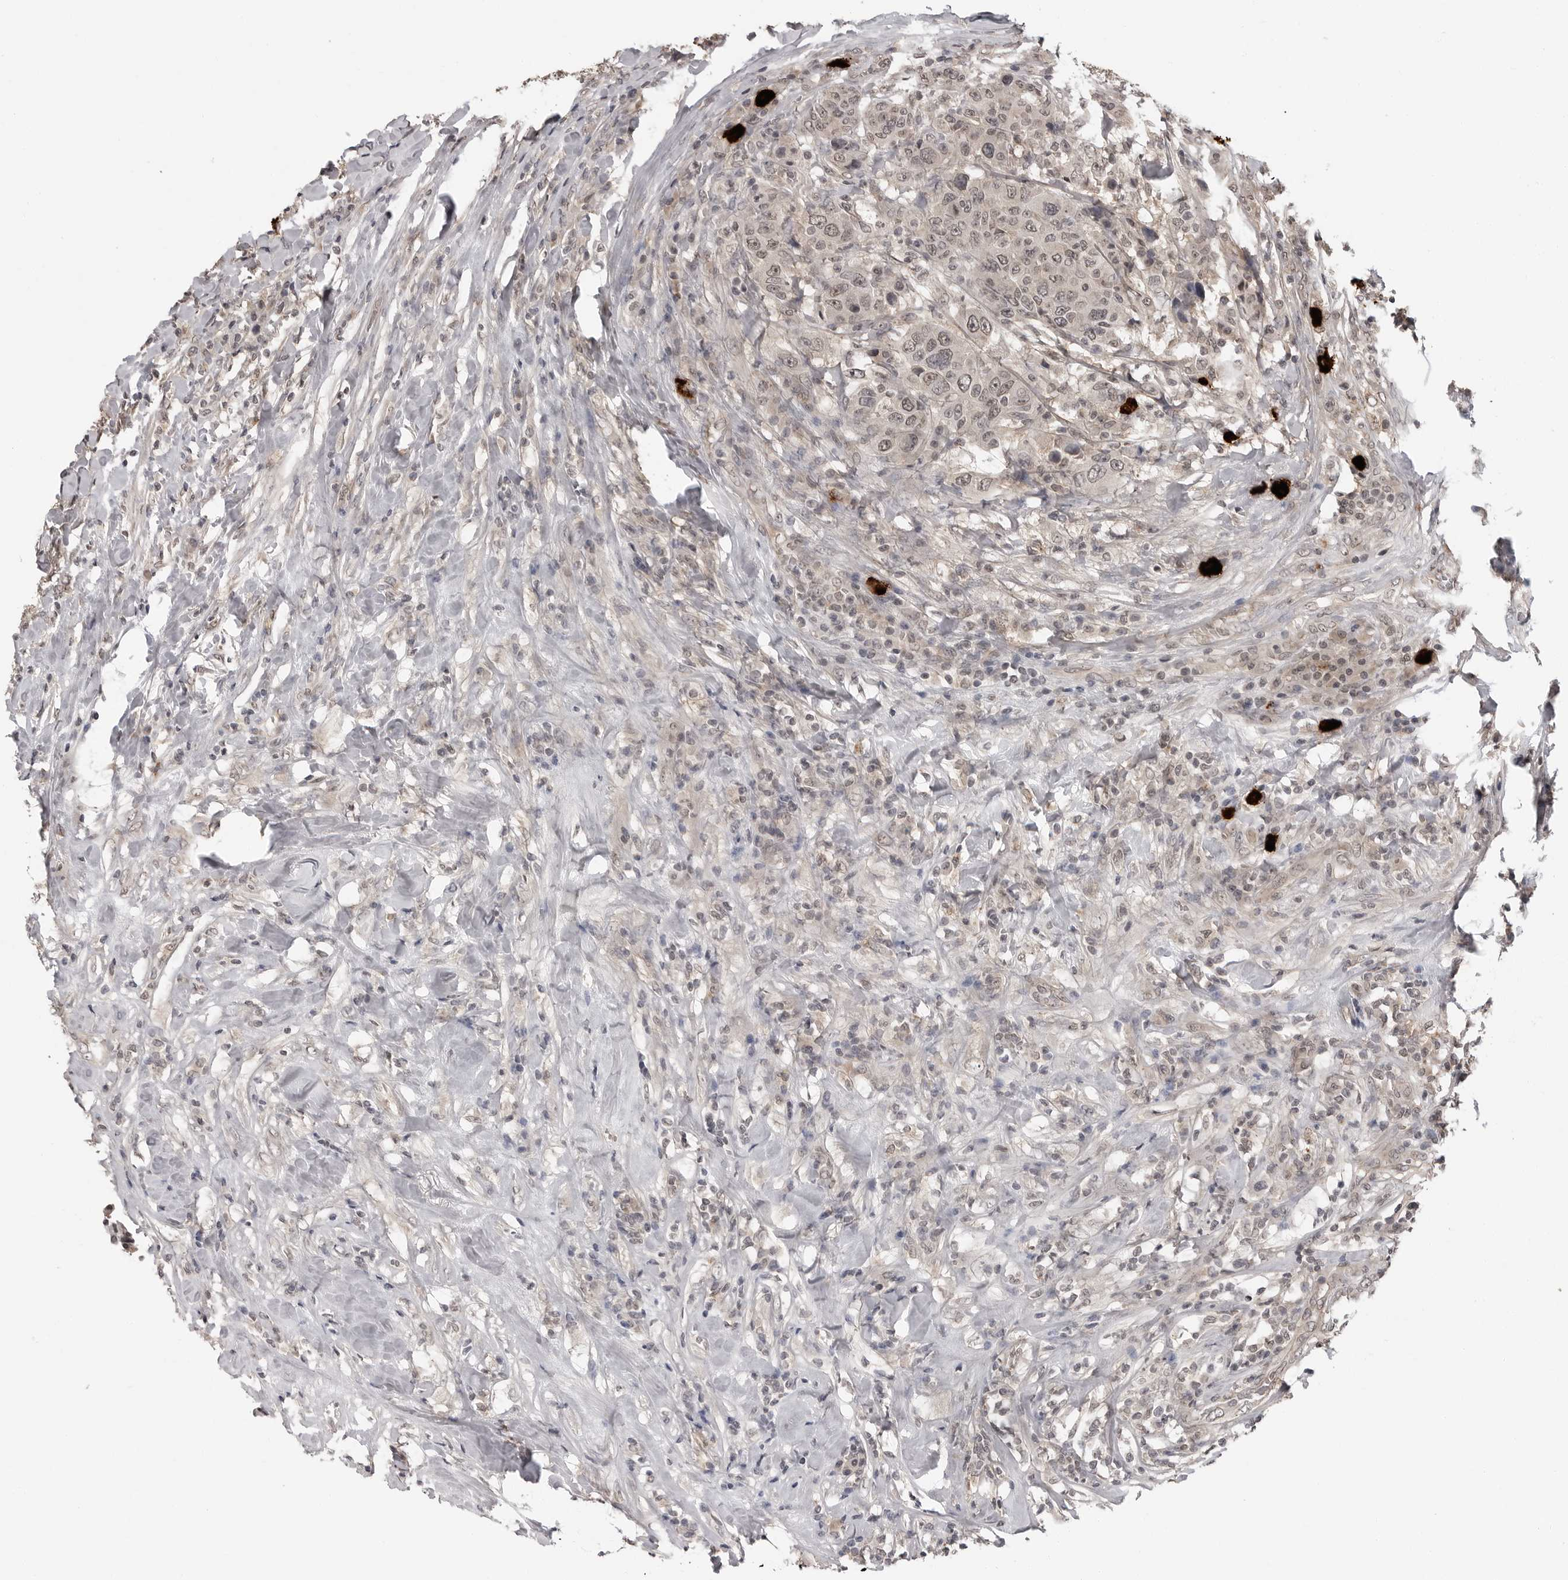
{"staining": {"intensity": "moderate", "quantity": ">75%", "location": "nuclear"}, "tissue": "breast cancer", "cell_type": "Tumor cells", "image_type": "cancer", "snomed": [{"axis": "morphology", "description": "Duct carcinoma"}, {"axis": "topography", "description": "Breast"}], "caption": "A brown stain shows moderate nuclear staining of a protein in human intraductal carcinoma (breast) tumor cells.", "gene": "IL24", "patient": {"sex": "female", "age": 37}}